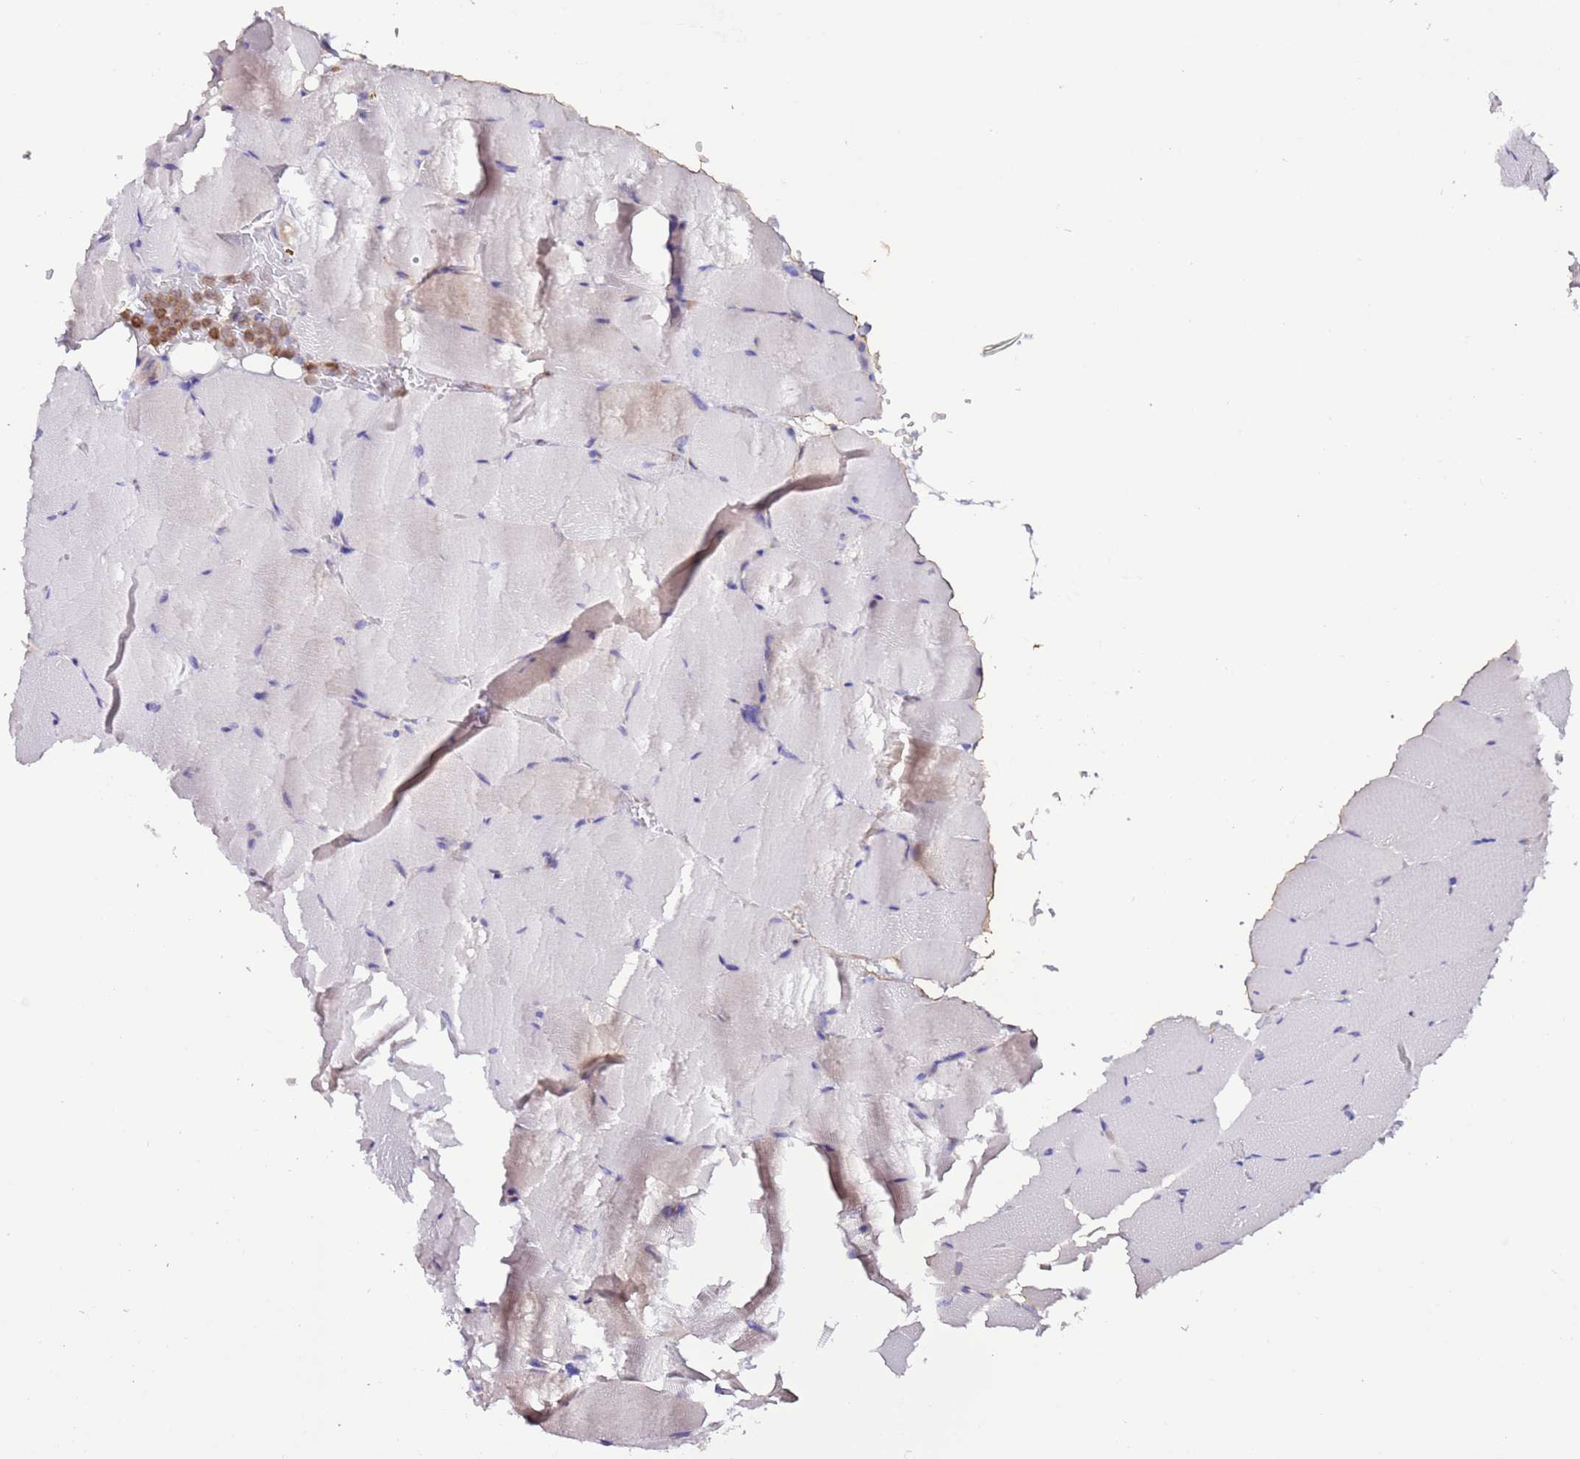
{"staining": {"intensity": "moderate", "quantity": "<25%", "location": "cytoplasmic/membranous"}, "tissue": "skeletal muscle", "cell_type": "Myocytes", "image_type": "normal", "snomed": [{"axis": "morphology", "description": "Normal tissue, NOS"}, {"axis": "topography", "description": "Skeletal muscle"}, {"axis": "topography", "description": "Parathyroid gland"}], "caption": "This is an image of IHC staining of unremarkable skeletal muscle, which shows moderate expression in the cytoplasmic/membranous of myocytes.", "gene": "FAM174C", "patient": {"sex": "female", "age": 37}}